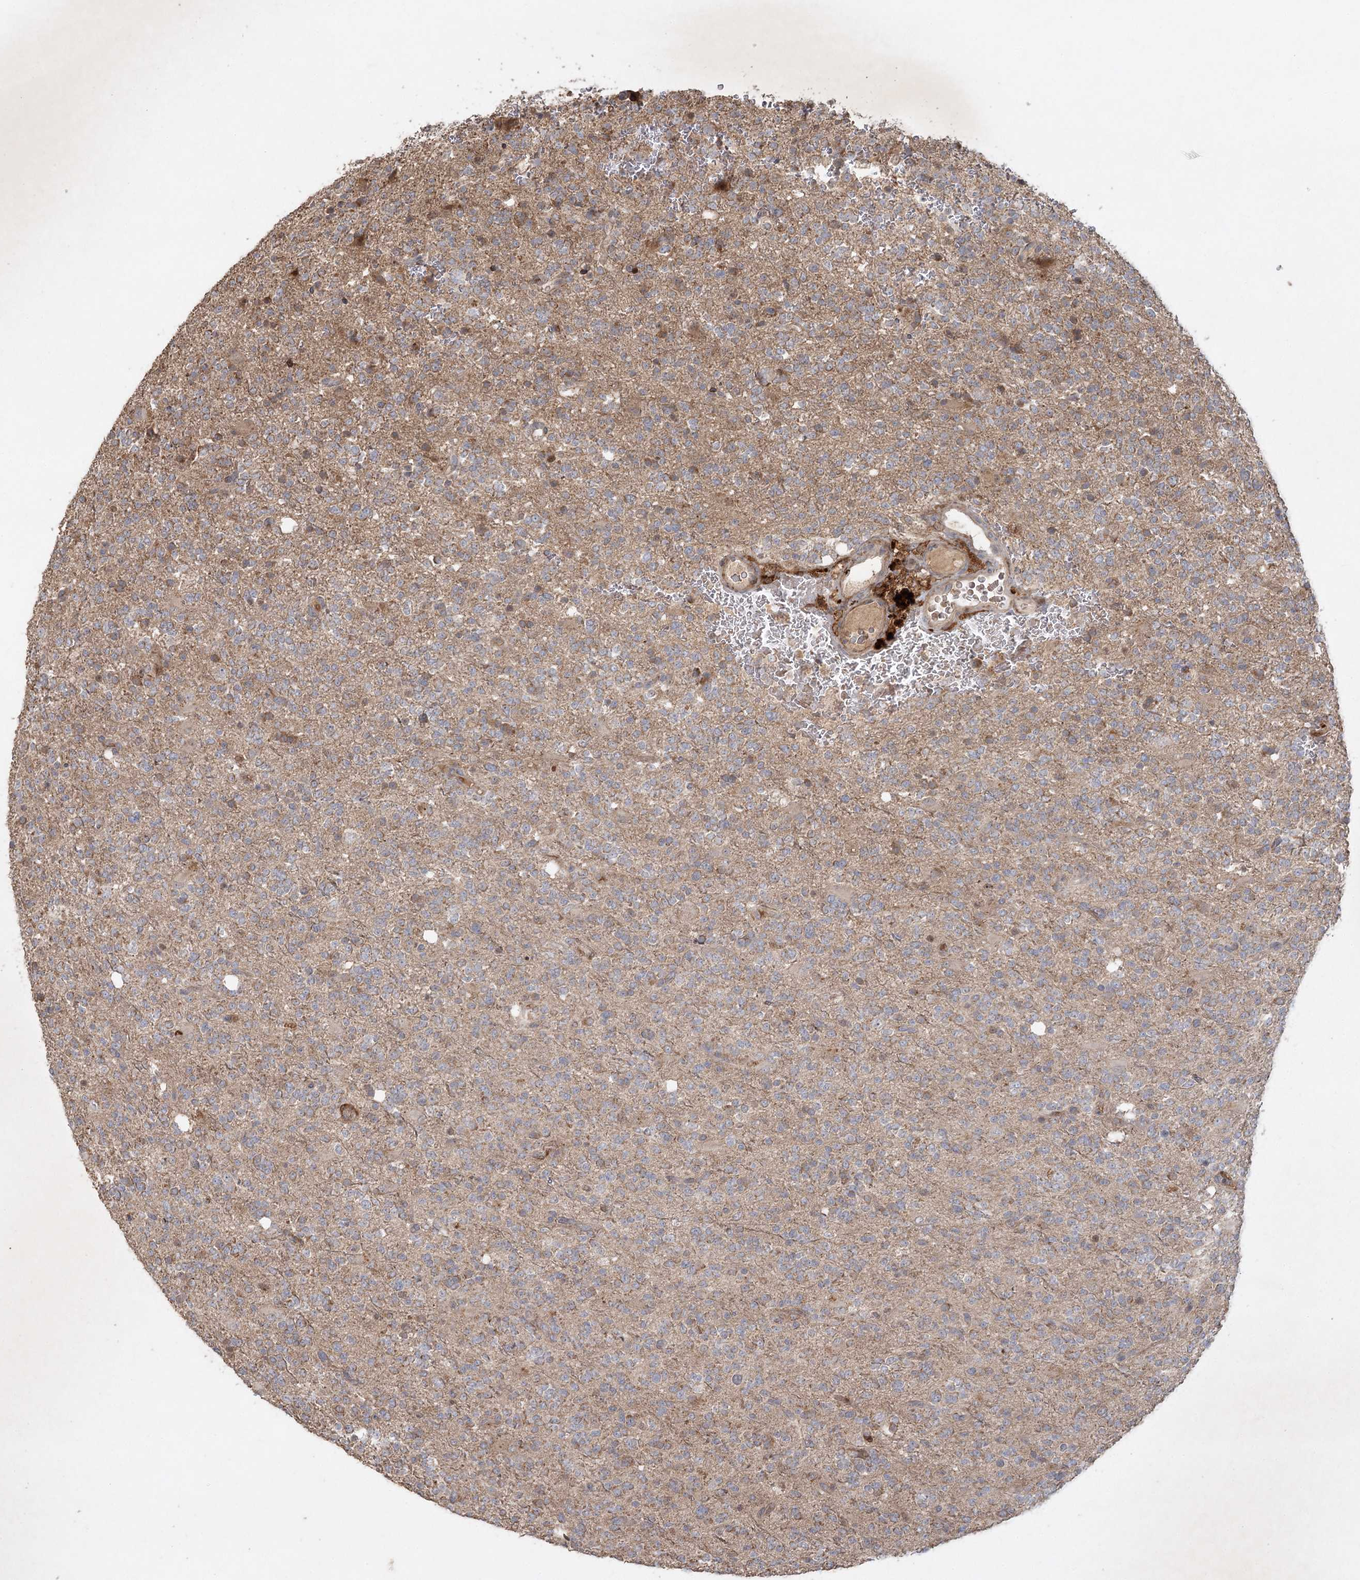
{"staining": {"intensity": "weak", "quantity": "25%-75%", "location": "cytoplasmic/membranous"}, "tissue": "glioma", "cell_type": "Tumor cells", "image_type": "cancer", "snomed": [{"axis": "morphology", "description": "Glioma, malignant, High grade"}, {"axis": "topography", "description": "Brain"}], "caption": "Approximately 25%-75% of tumor cells in human high-grade glioma (malignant) reveal weak cytoplasmic/membranous protein staining as visualized by brown immunohistochemical staining.", "gene": "KBTBD4", "patient": {"sex": "female", "age": 62}}